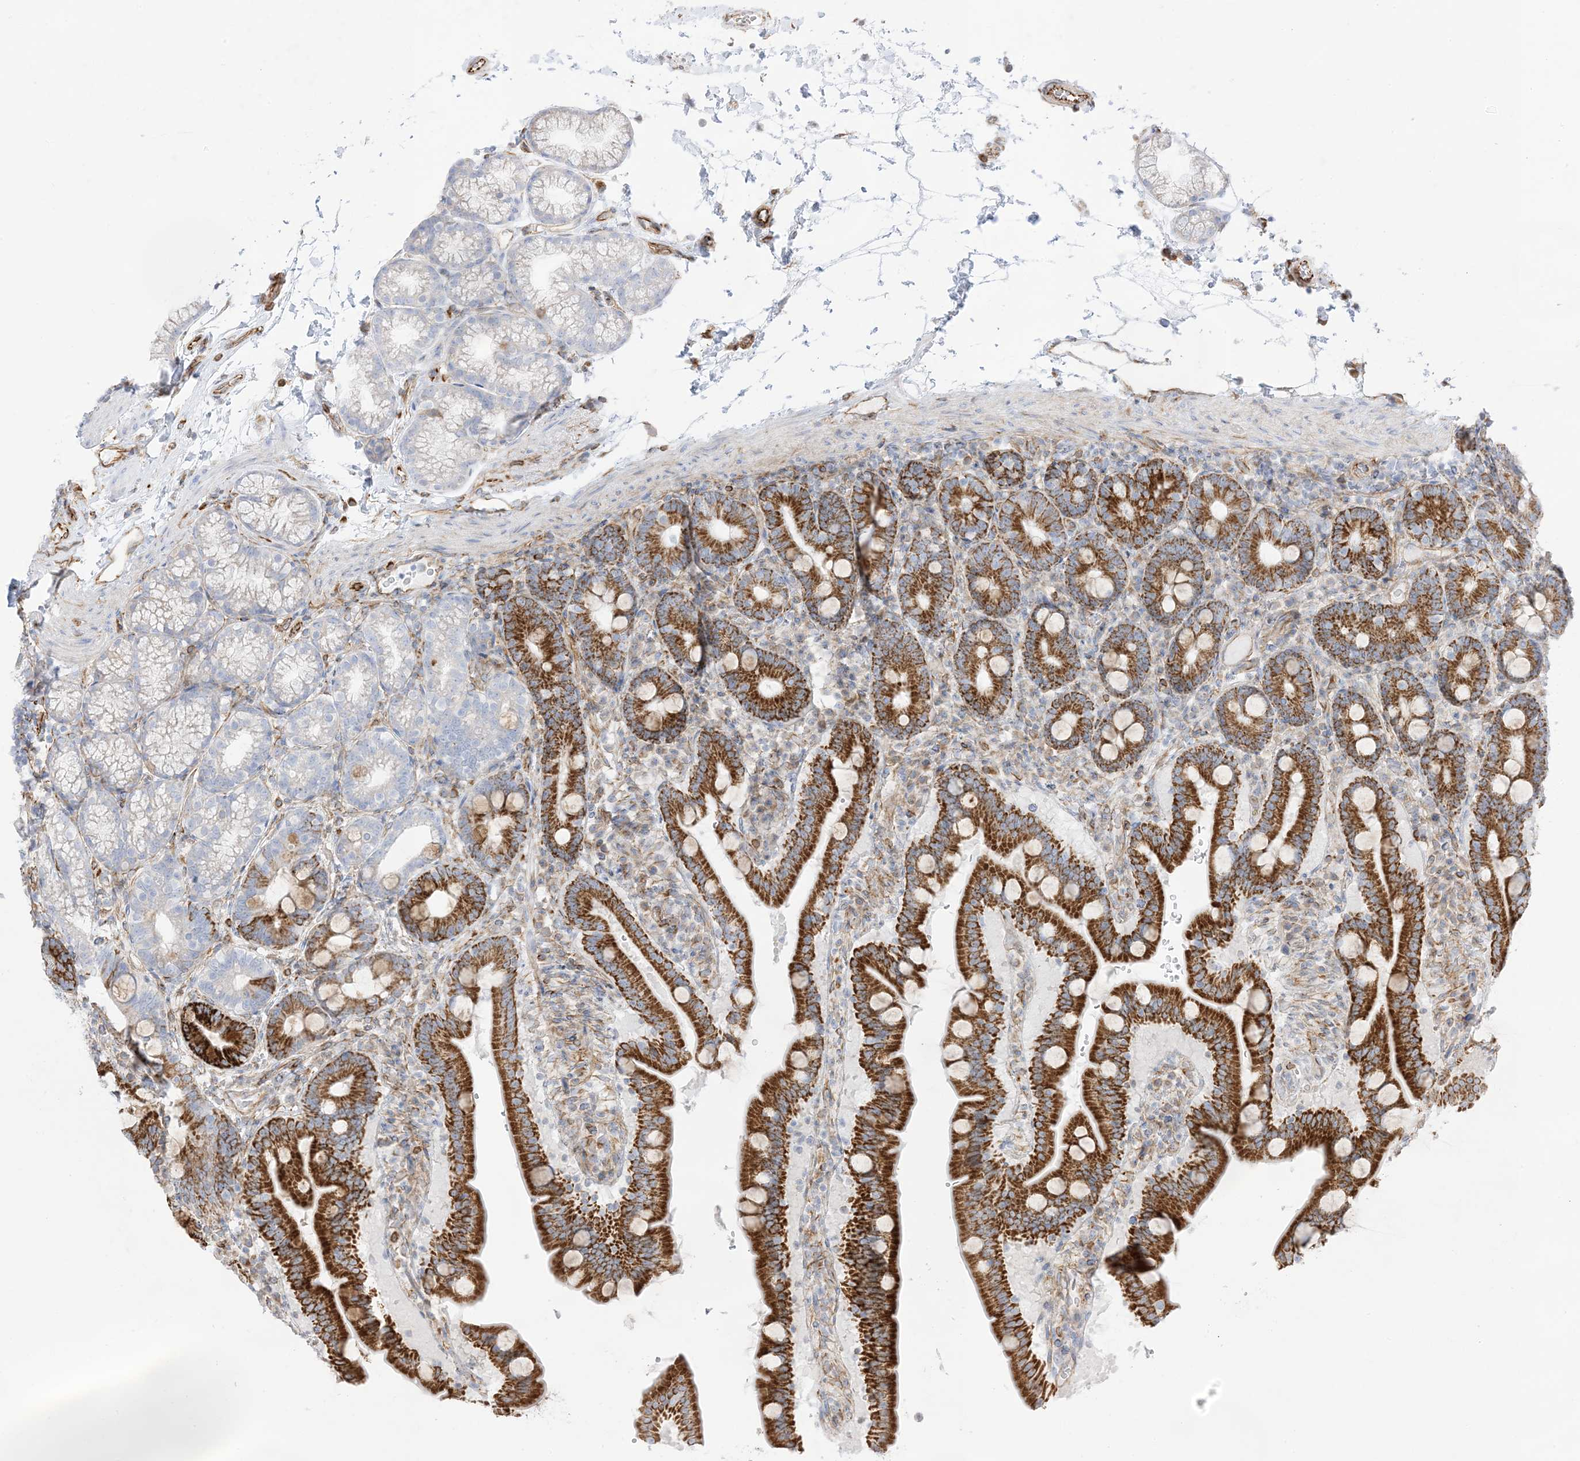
{"staining": {"intensity": "strong", "quantity": ">75%", "location": "cytoplasmic/membranous"}, "tissue": "duodenum", "cell_type": "Glandular cells", "image_type": "normal", "snomed": [{"axis": "morphology", "description": "Normal tissue, NOS"}, {"axis": "topography", "description": "Duodenum"}], "caption": "Approximately >75% of glandular cells in normal duodenum display strong cytoplasmic/membranous protein staining as visualized by brown immunohistochemical staining.", "gene": "PID1", "patient": {"sex": "male", "age": 54}}